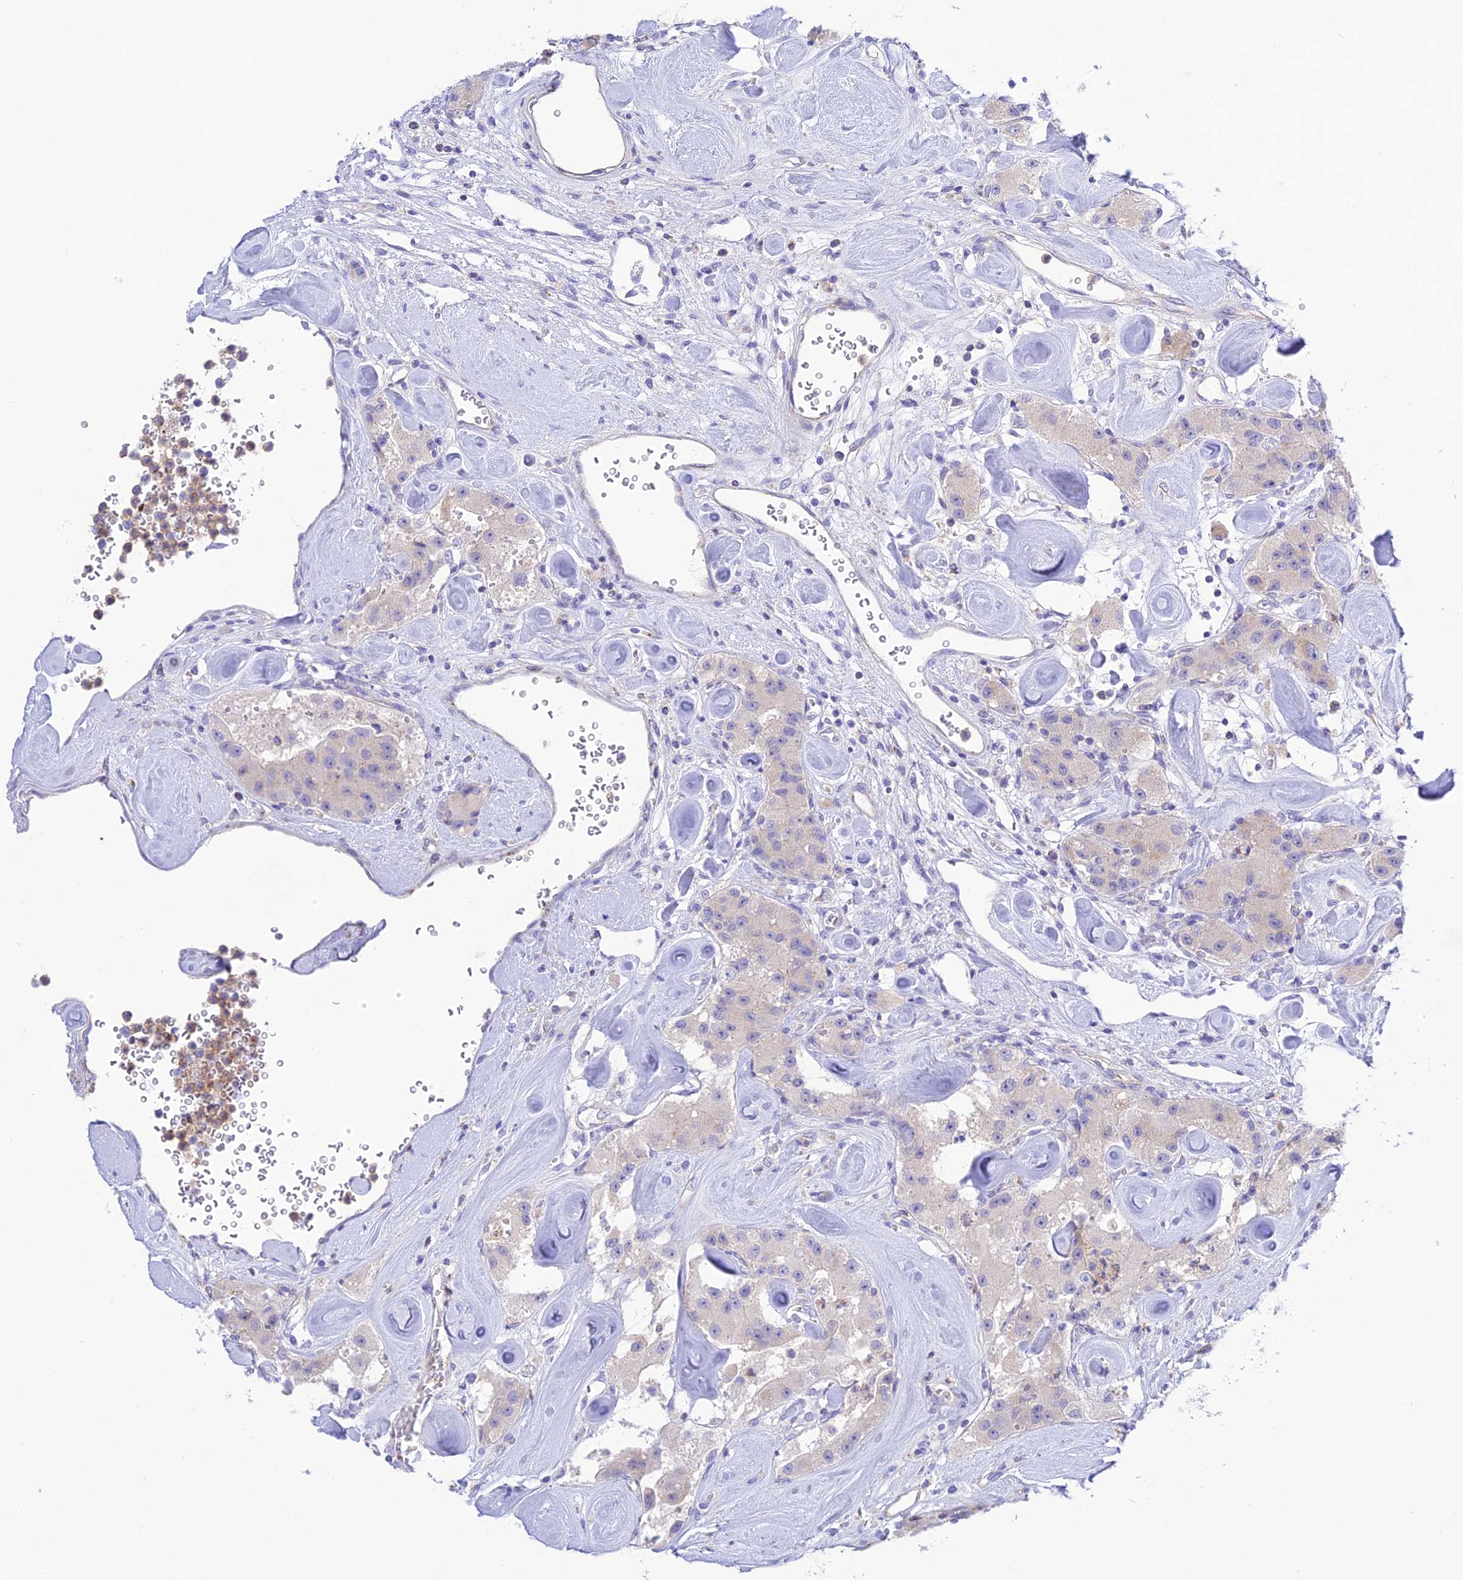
{"staining": {"intensity": "negative", "quantity": "none", "location": "none"}, "tissue": "carcinoid", "cell_type": "Tumor cells", "image_type": "cancer", "snomed": [{"axis": "morphology", "description": "Carcinoid, malignant, NOS"}, {"axis": "topography", "description": "Pancreas"}], "caption": "Immunohistochemistry of human carcinoid reveals no staining in tumor cells.", "gene": "CHSY3", "patient": {"sex": "male", "age": 41}}